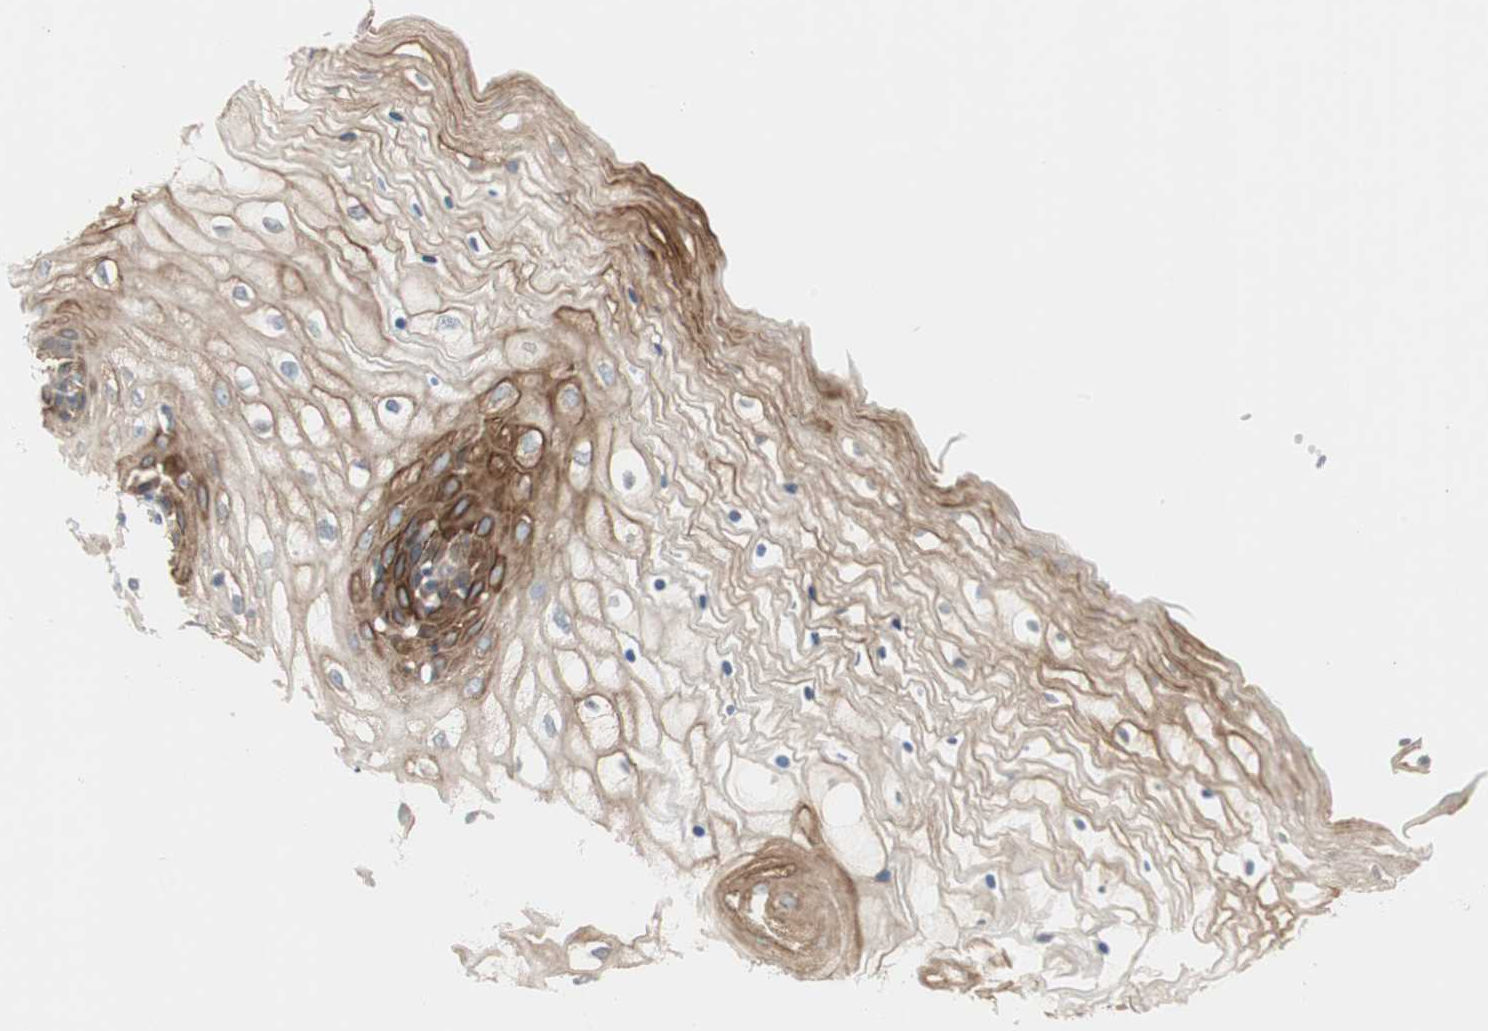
{"staining": {"intensity": "strong", "quantity": ">75%", "location": "cytoplasmic/membranous"}, "tissue": "vagina", "cell_type": "Squamous epithelial cells", "image_type": "normal", "snomed": [{"axis": "morphology", "description": "Normal tissue, NOS"}, {"axis": "topography", "description": "Vagina"}], "caption": "DAB (3,3'-diaminobenzidine) immunohistochemical staining of normal human vagina demonstrates strong cytoplasmic/membranous protein positivity in about >75% of squamous epithelial cells.", "gene": "ZFP36", "patient": {"sex": "female", "age": 34}}